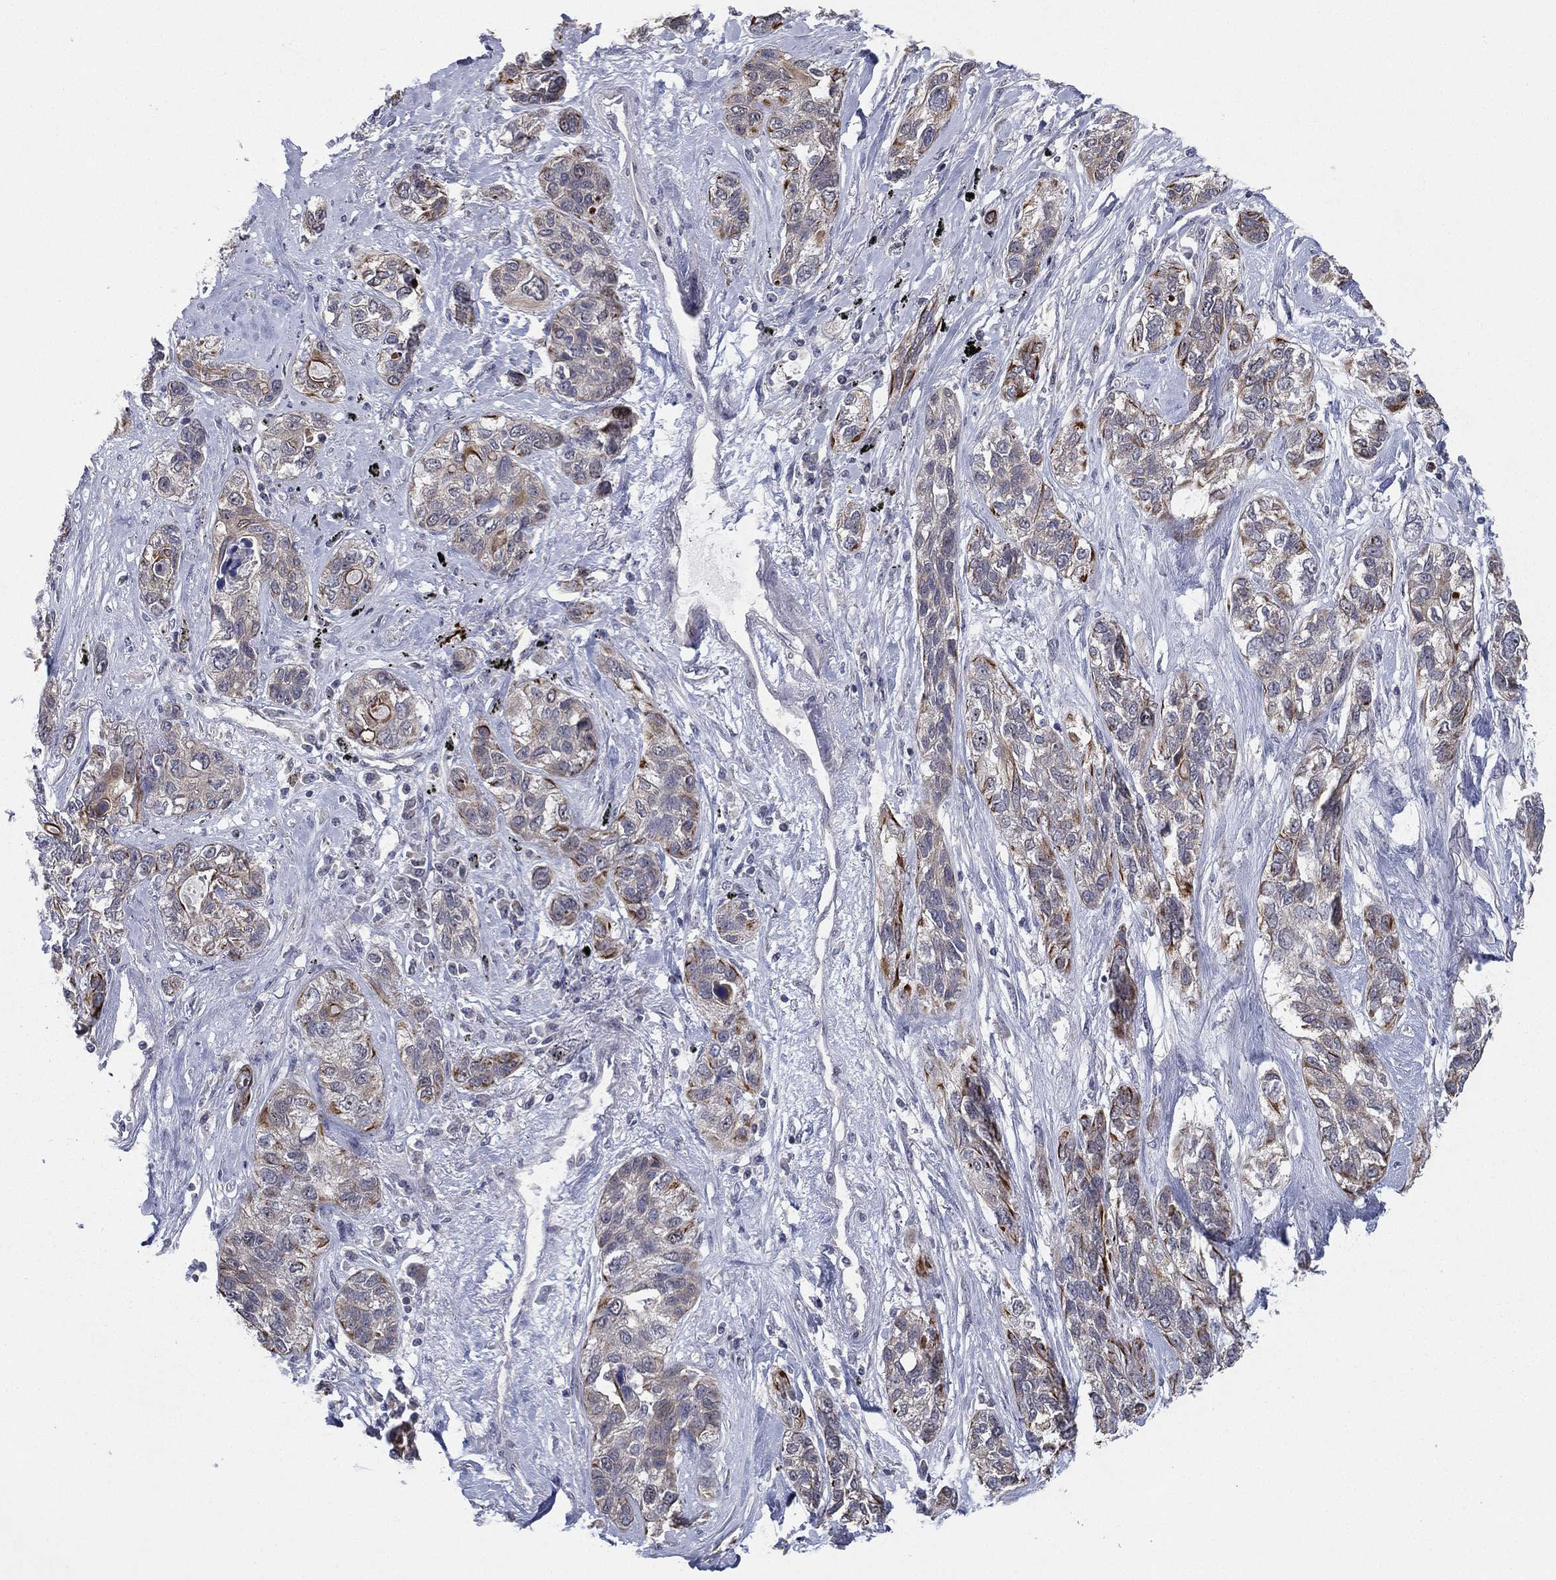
{"staining": {"intensity": "moderate", "quantity": "<25%", "location": "cytoplasmic/membranous"}, "tissue": "lung cancer", "cell_type": "Tumor cells", "image_type": "cancer", "snomed": [{"axis": "morphology", "description": "Squamous cell carcinoma, NOS"}, {"axis": "topography", "description": "Lung"}], "caption": "Protein expression analysis of lung cancer (squamous cell carcinoma) shows moderate cytoplasmic/membranous staining in about <25% of tumor cells.", "gene": "KAT14", "patient": {"sex": "female", "age": 70}}